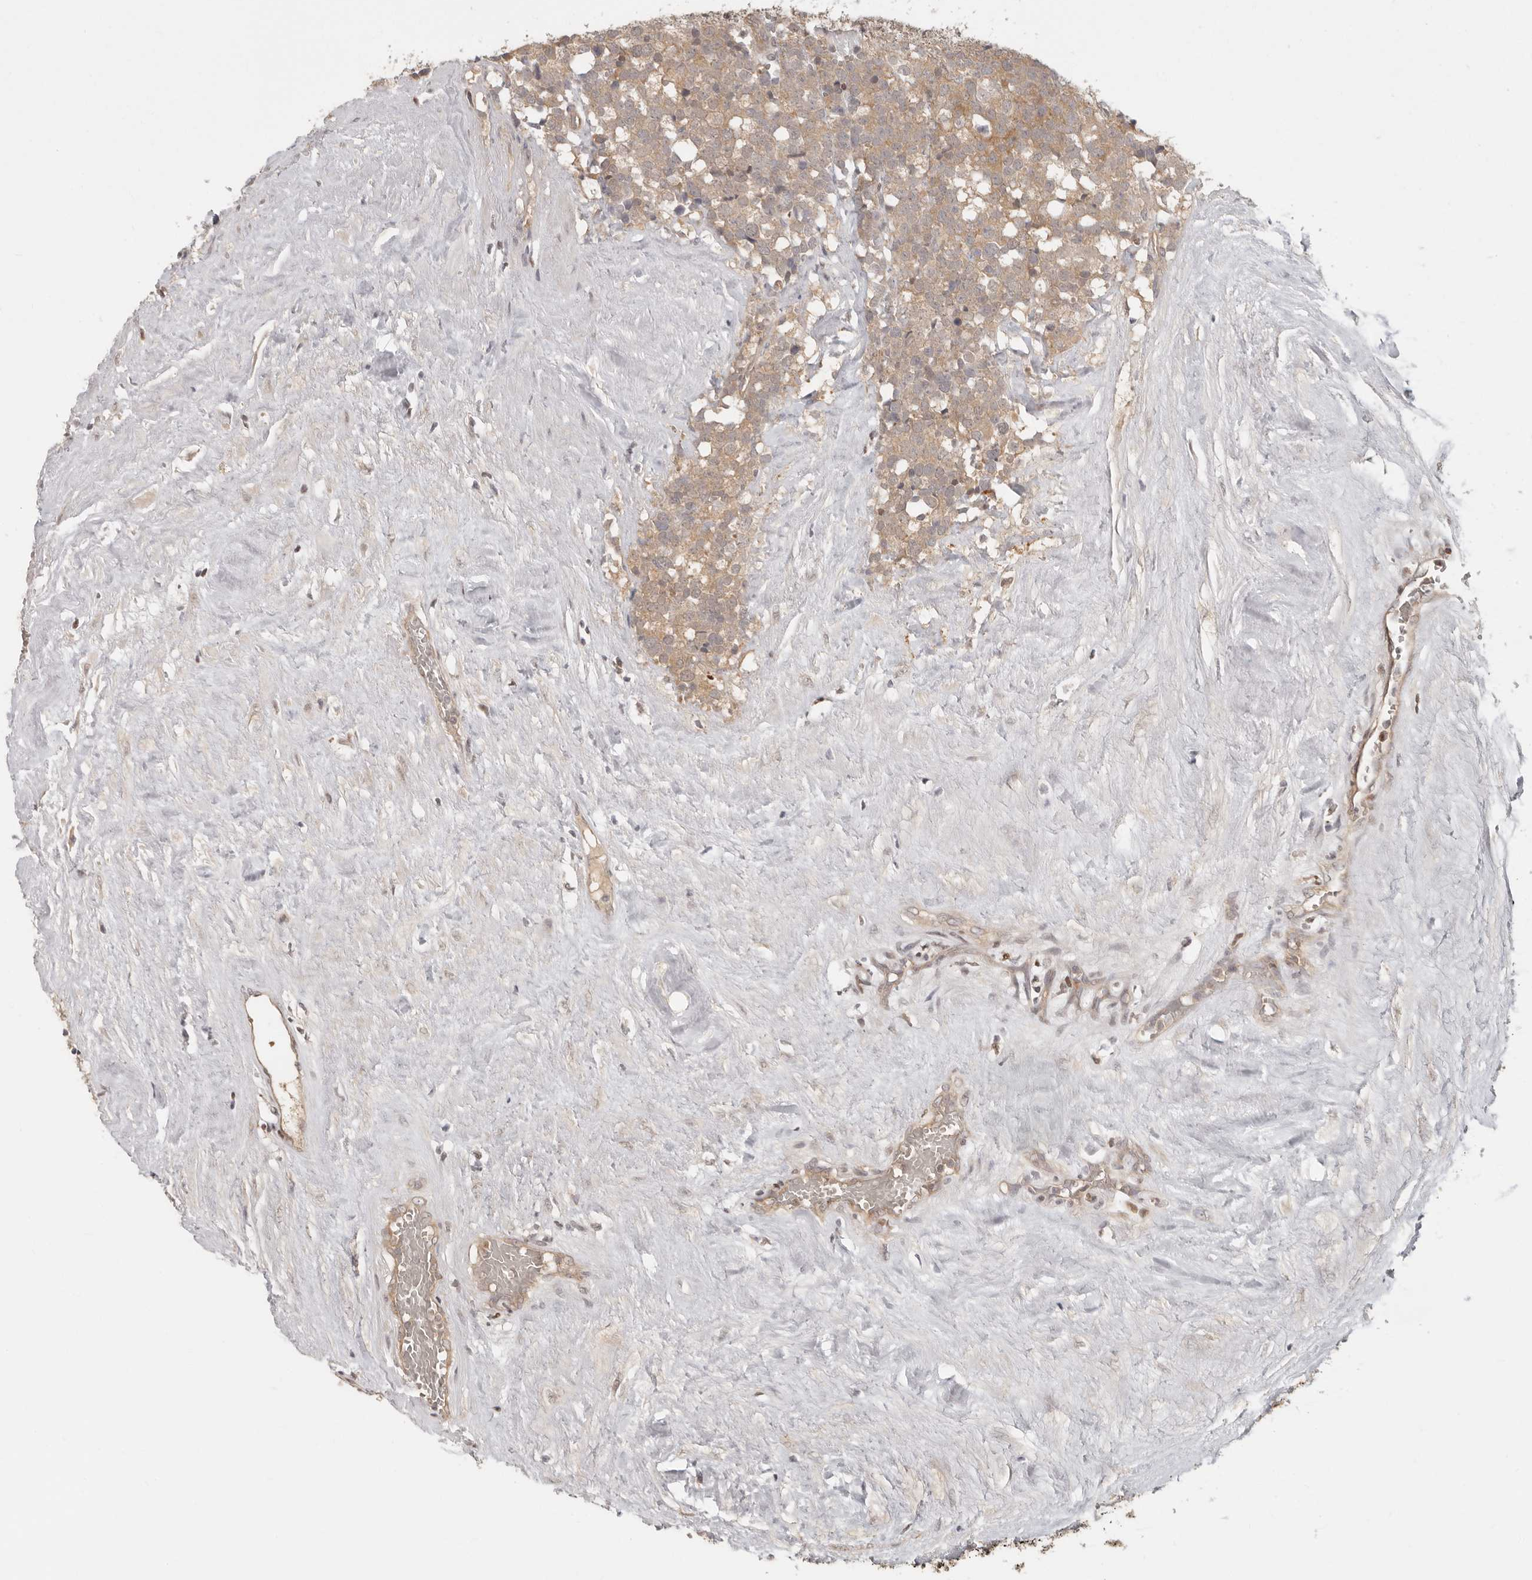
{"staining": {"intensity": "weak", "quantity": ">75%", "location": "cytoplasmic/membranous"}, "tissue": "testis cancer", "cell_type": "Tumor cells", "image_type": "cancer", "snomed": [{"axis": "morphology", "description": "Seminoma, NOS"}, {"axis": "topography", "description": "Testis"}], "caption": "Weak cytoplasmic/membranous expression is seen in approximately >75% of tumor cells in testis cancer (seminoma).", "gene": "PSMA5", "patient": {"sex": "male", "age": 71}}